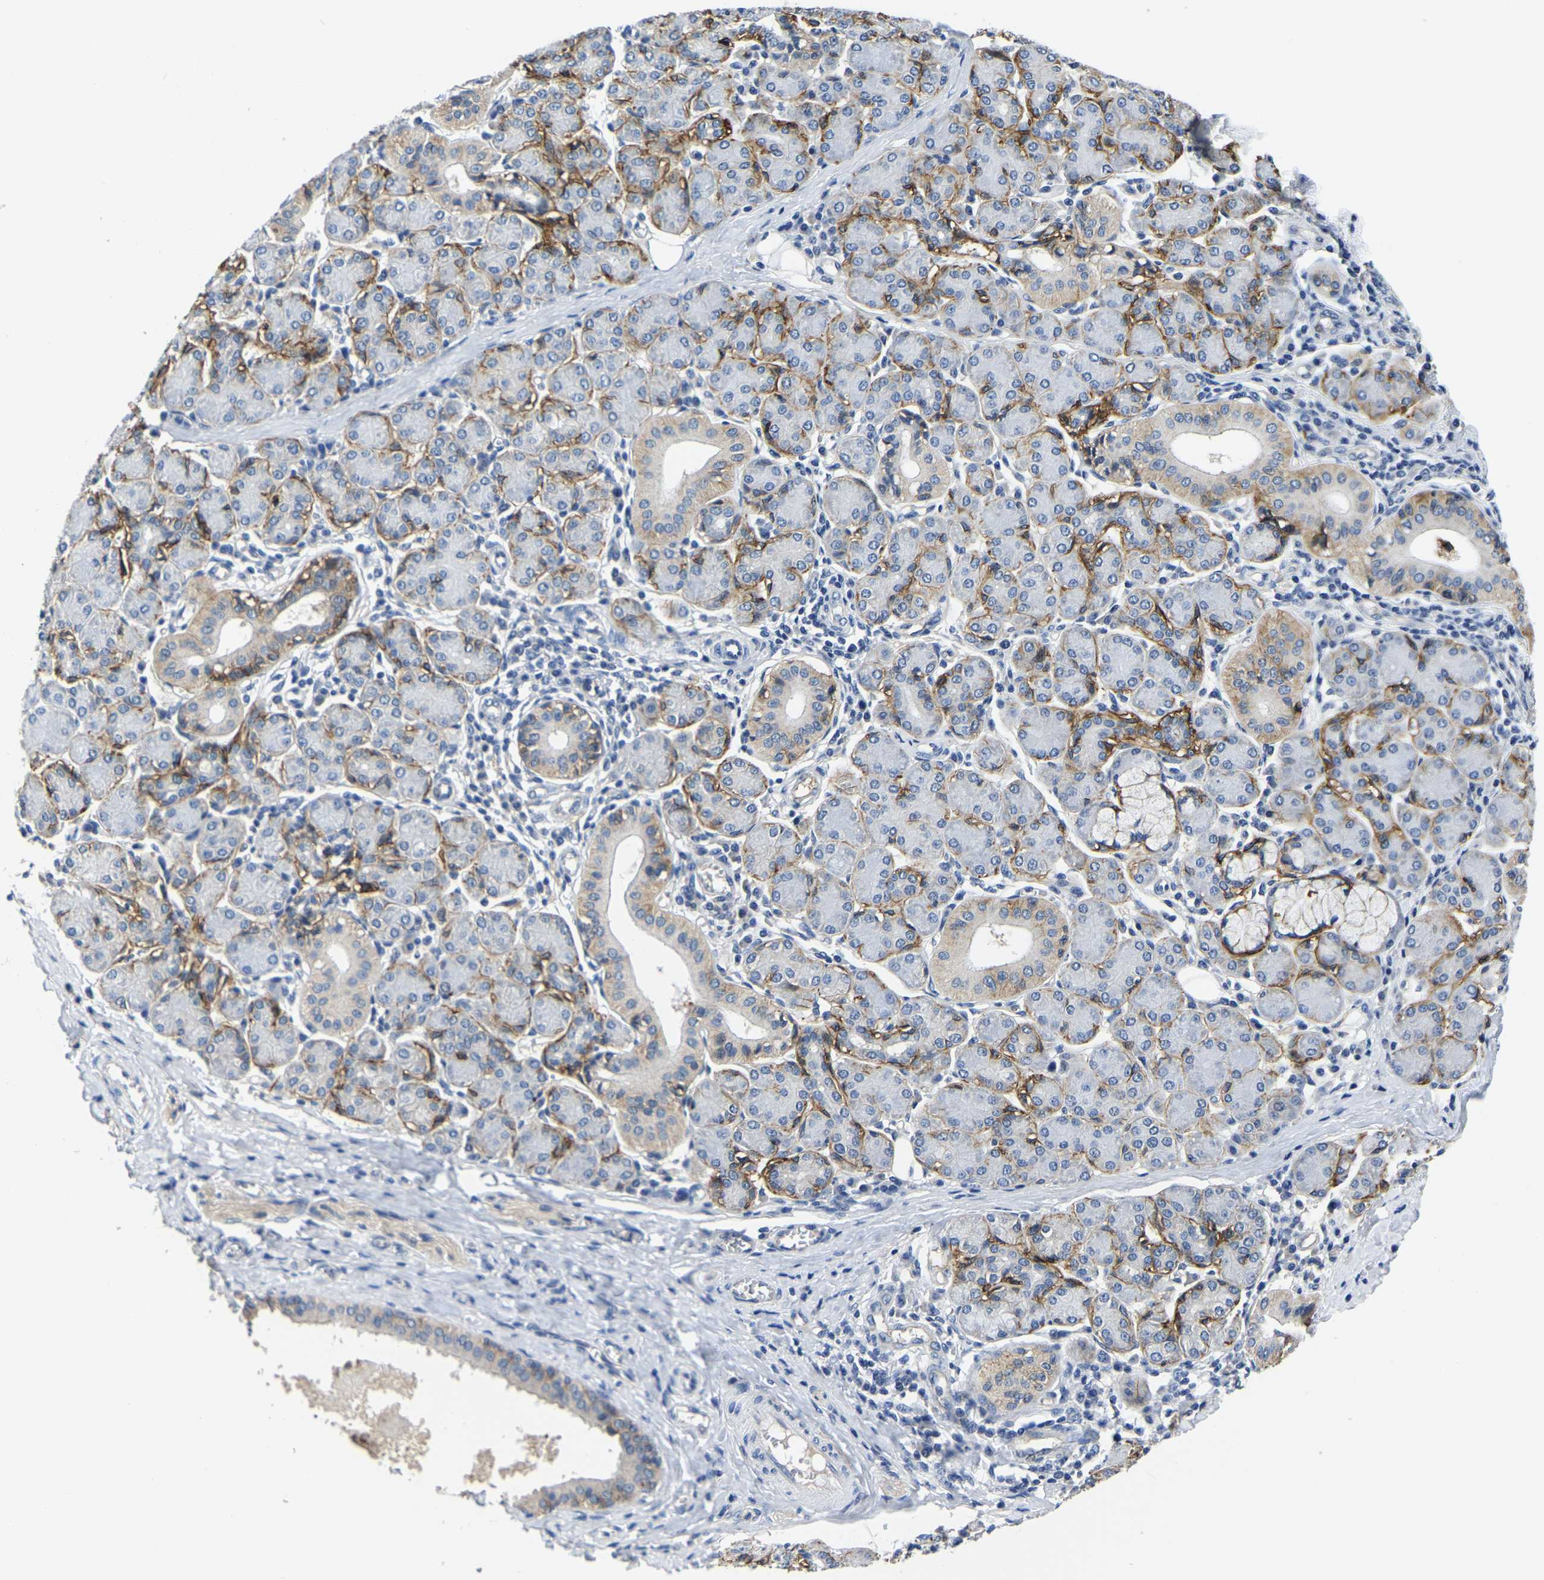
{"staining": {"intensity": "moderate", "quantity": "<25%", "location": "cytoplasmic/membranous"}, "tissue": "salivary gland", "cell_type": "Glandular cells", "image_type": "normal", "snomed": [{"axis": "morphology", "description": "Normal tissue, NOS"}, {"axis": "morphology", "description": "Inflammation, NOS"}, {"axis": "topography", "description": "Lymph node"}, {"axis": "topography", "description": "Salivary gland"}], "caption": "Protein staining of normal salivary gland displays moderate cytoplasmic/membranous staining in about <25% of glandular cells.", "gene": "ITGA2", "patient": {"sex": "male", "age": 3}}